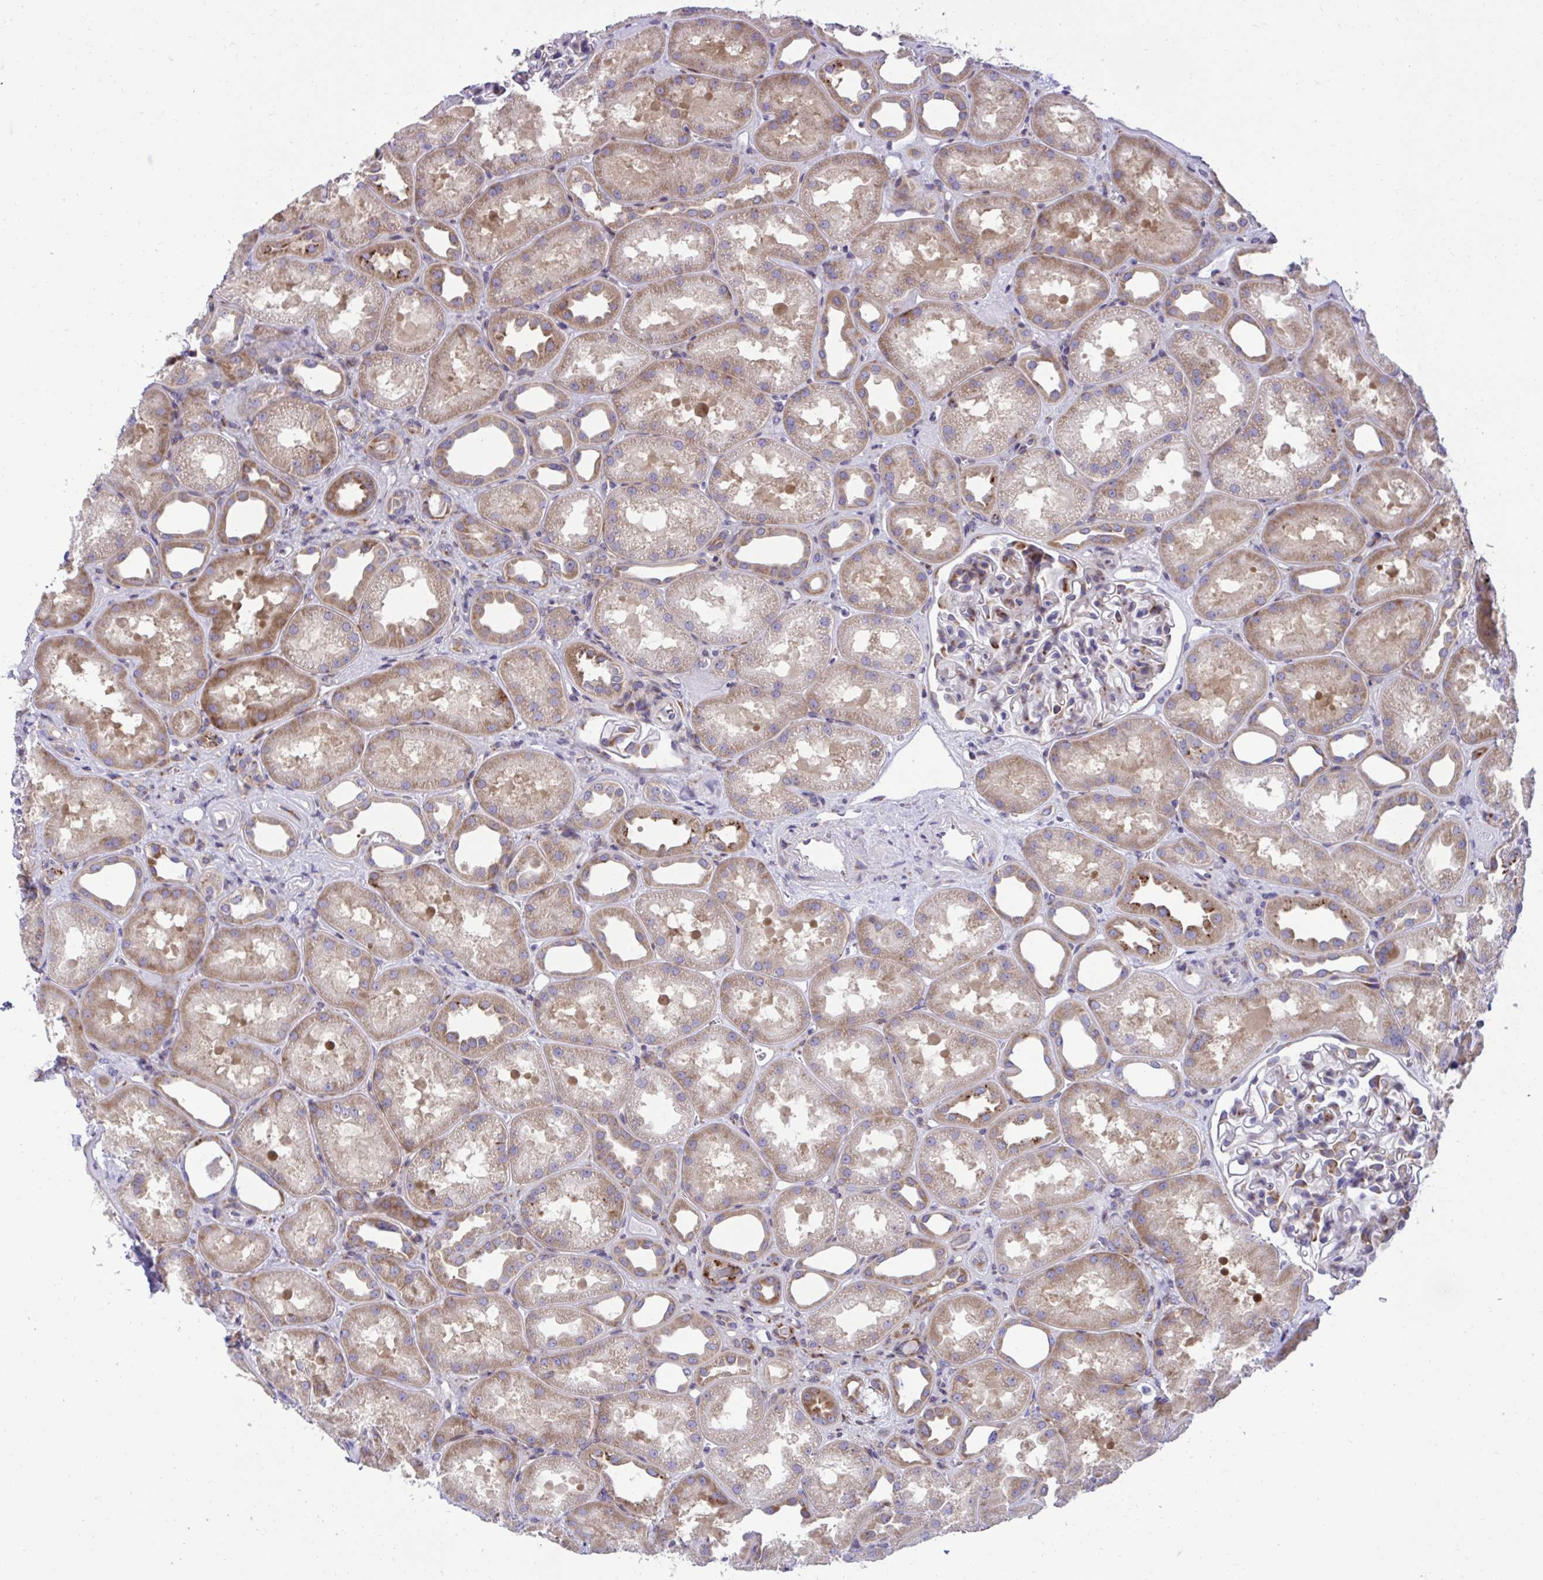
{"staining": {"intensity": "moderate", "quantity": "<25%", "location": "cytoplasmic/membranous"}, "tissue": "kidney", "cell_type": "Cells in glomeruli", "image_type": "normal", "snomed": [{"axis": "morphology", "description": "Normal tissue, NOS"}, {"axis": "topography", "description": "Kidney"}], "caption": "Kidney stained with DAB immunohistochemistry reveals low levels of moderate cytoplasmic/membranous expression in approximately <25% of cells in glomeruli. (Stains: DAB in brown, nuclei in blue, Microscopy: brightfield microscopy at high magnification).", "gene": "RPS15", "patient": {"sex": "male", "age": 61}}